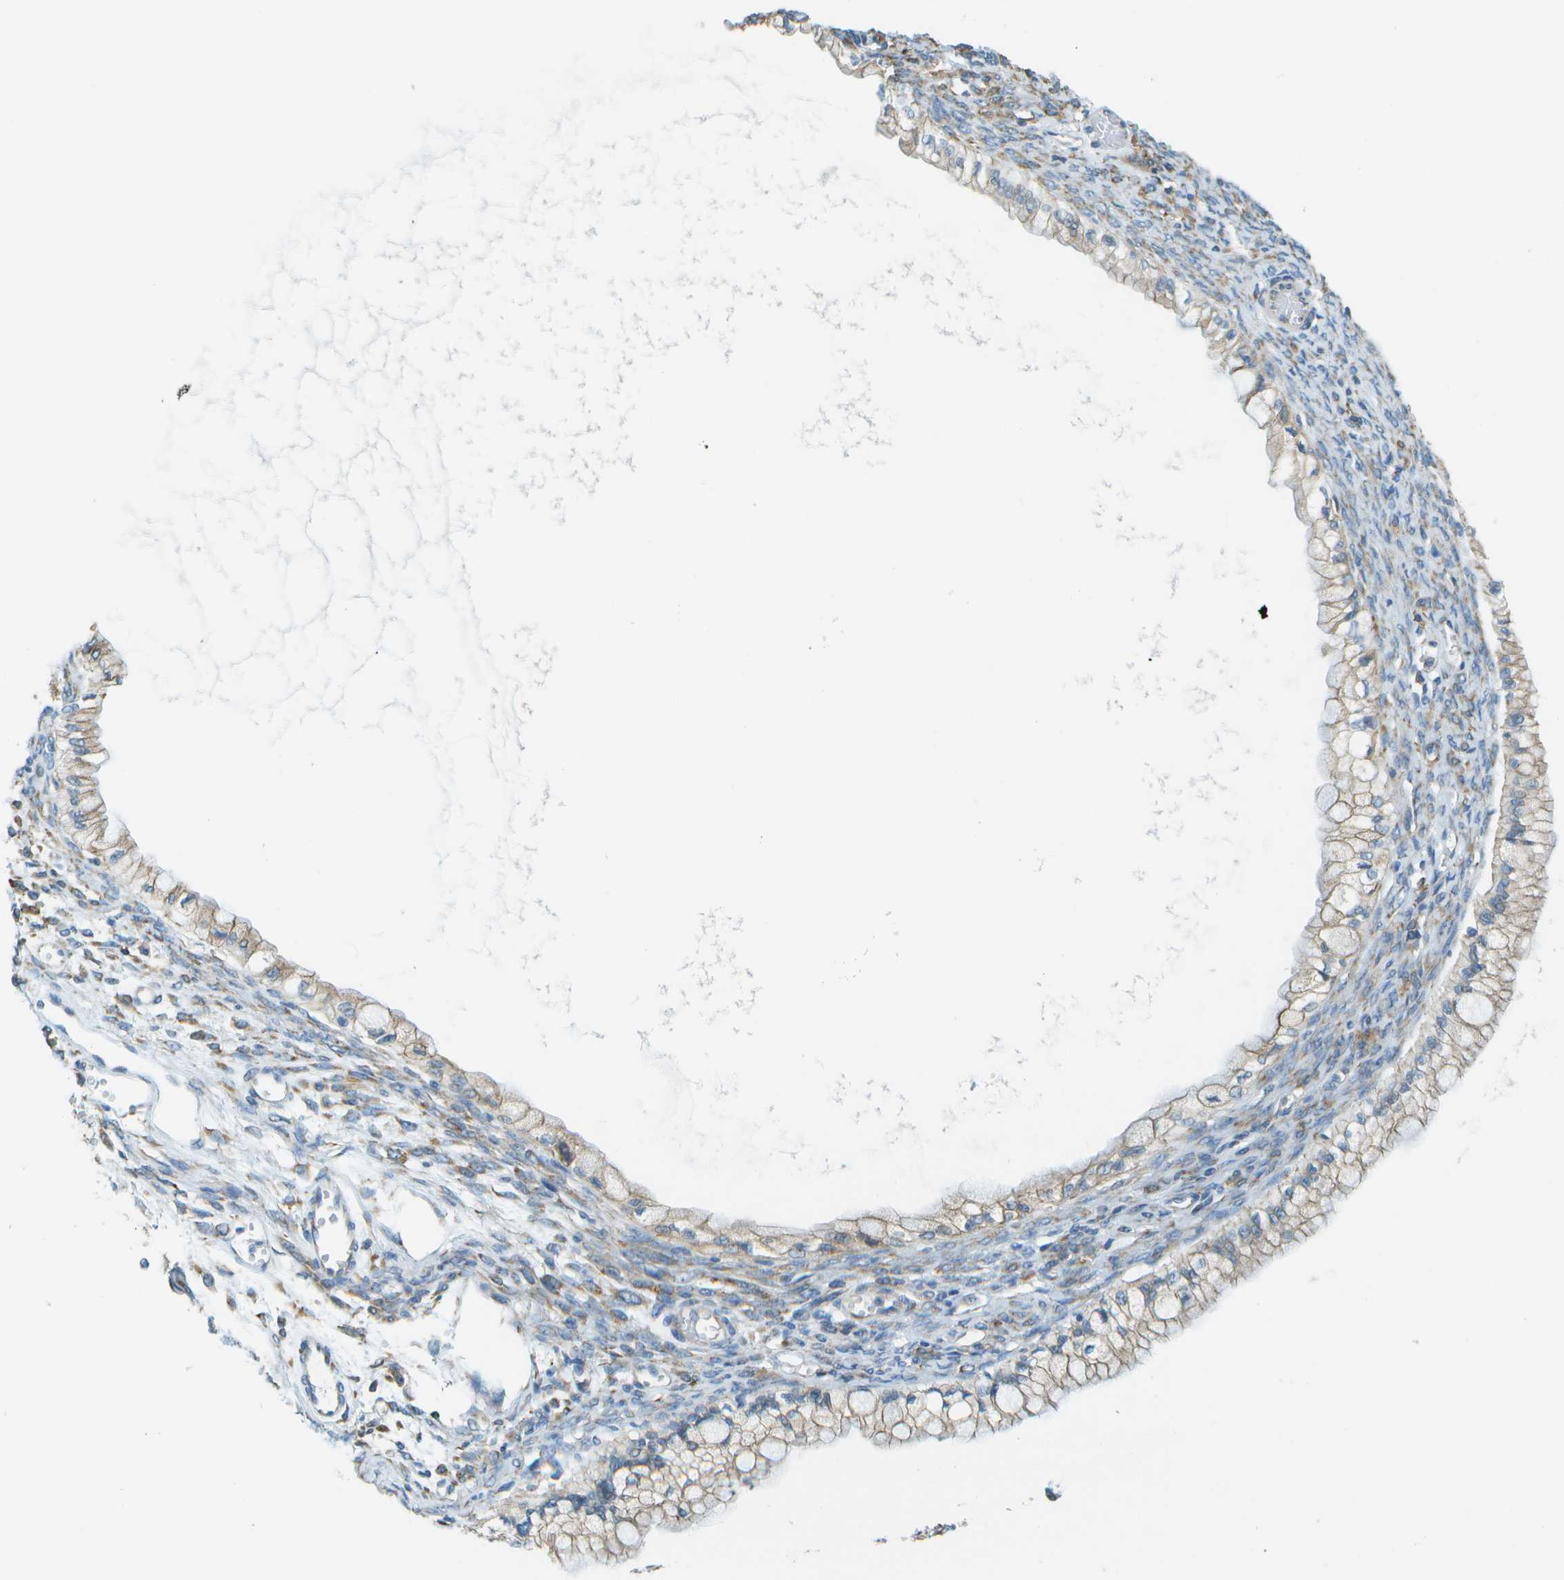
{"staining": {"intensity": "weak", "quantity": "25%-75%", "location": "cytoplasmic/membranous"}, "tissue": "ovarian cancer", "cell_type": "Tumor cells", "image_type": "cancer", "snomed": [{"axis": "morphology", "description": "Cystadenocarcinoma, mucinous, NOS"}, {"axis": "topography", "description": "Ovary"}], "caption": "Immunohistochemical staining of human ovarian cancer demonstrates weak cytoplasmic/membranous protein expression in about 25%-75% of tumor cells.", "gene": "KCTD3", "patient": {"sex": "female", "age": 57}}